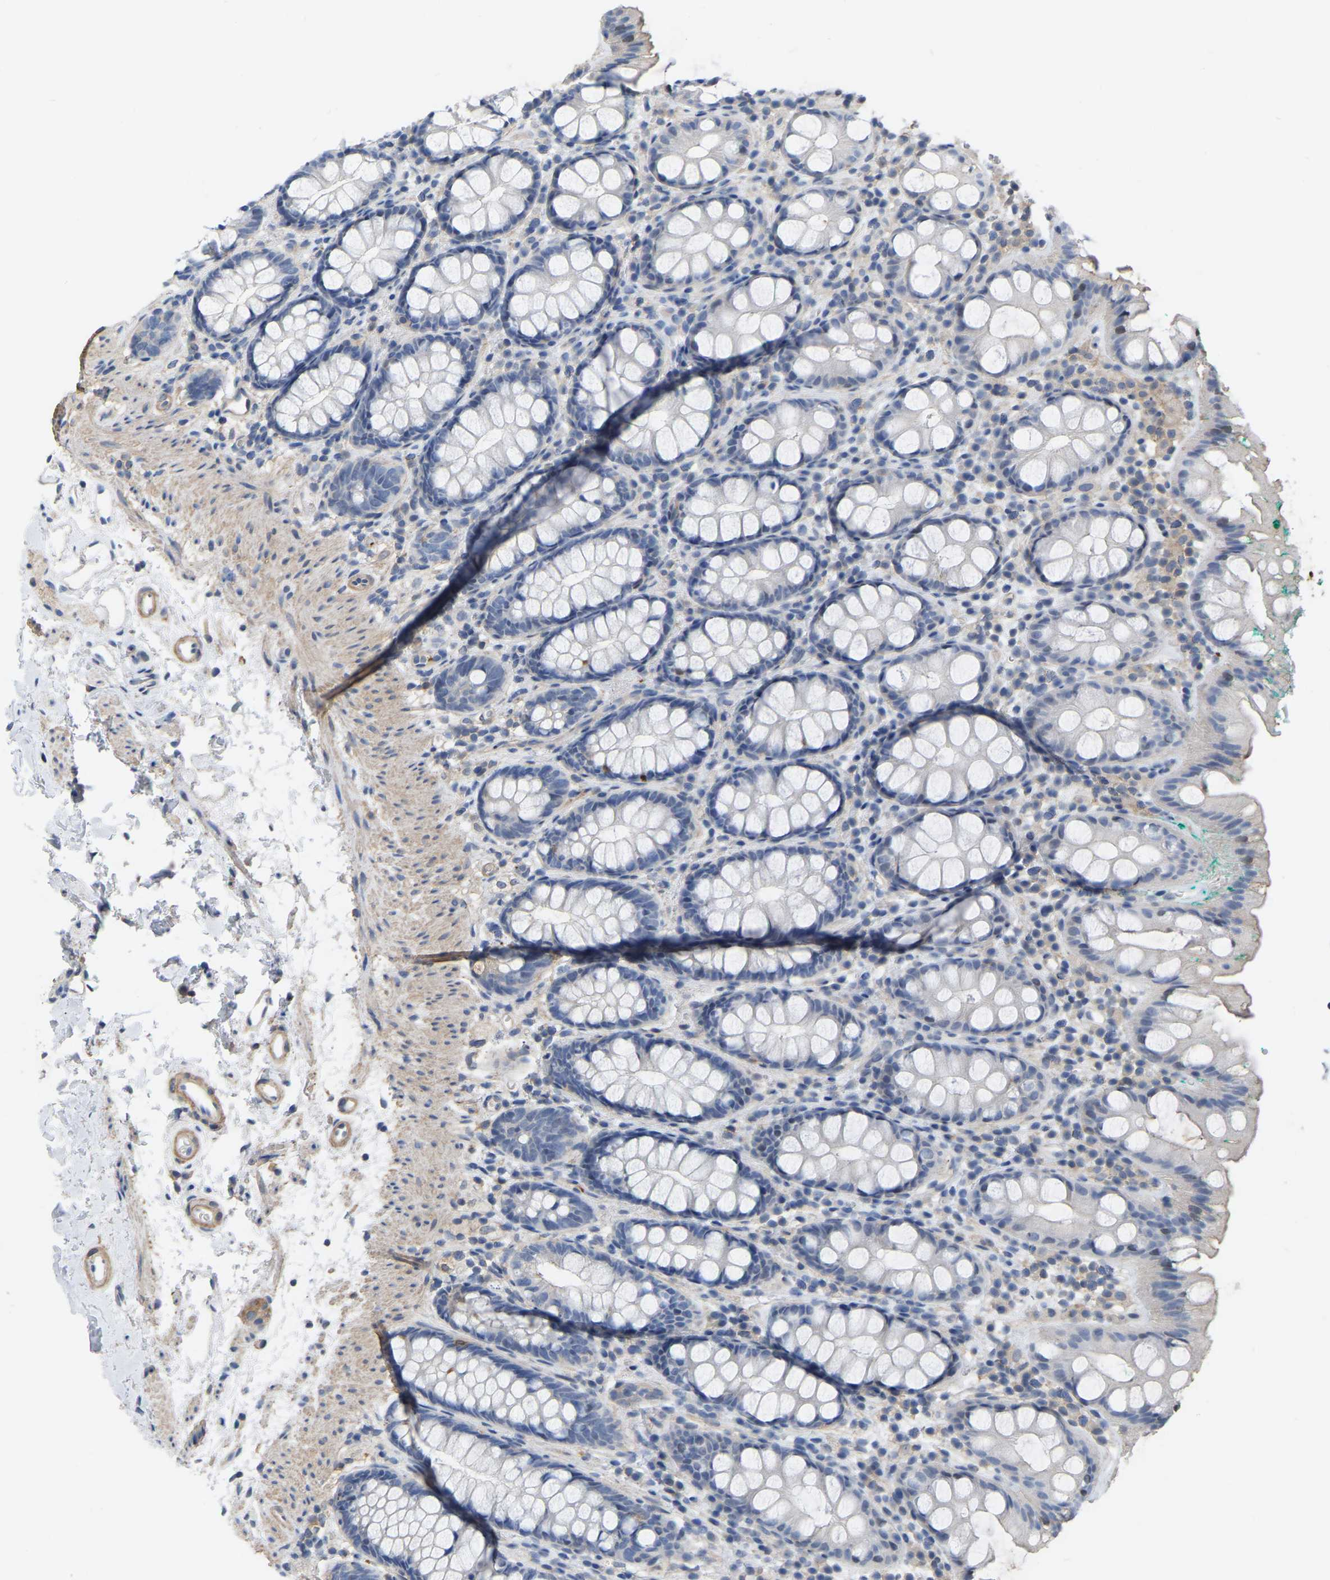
{"staining": {"intensity": "negative", "quantity": "none", "location": "cytoplasmic/membranous"}, "tissue": "rectum", "cell_type": "Glandular cells", "image_type": "normal", "snomed": [{"axis": "morphology", "description": "Normal tissue, NOS"}, {"axis": "topography", "description": "Rectum"}], "caption": "This is a histopathology image of immunohistochemistry staining of normal rectum, which shows no positivity in glandular cells.", "gene": "ZNF449", "patient": {"sex": "female", "age": 65}}